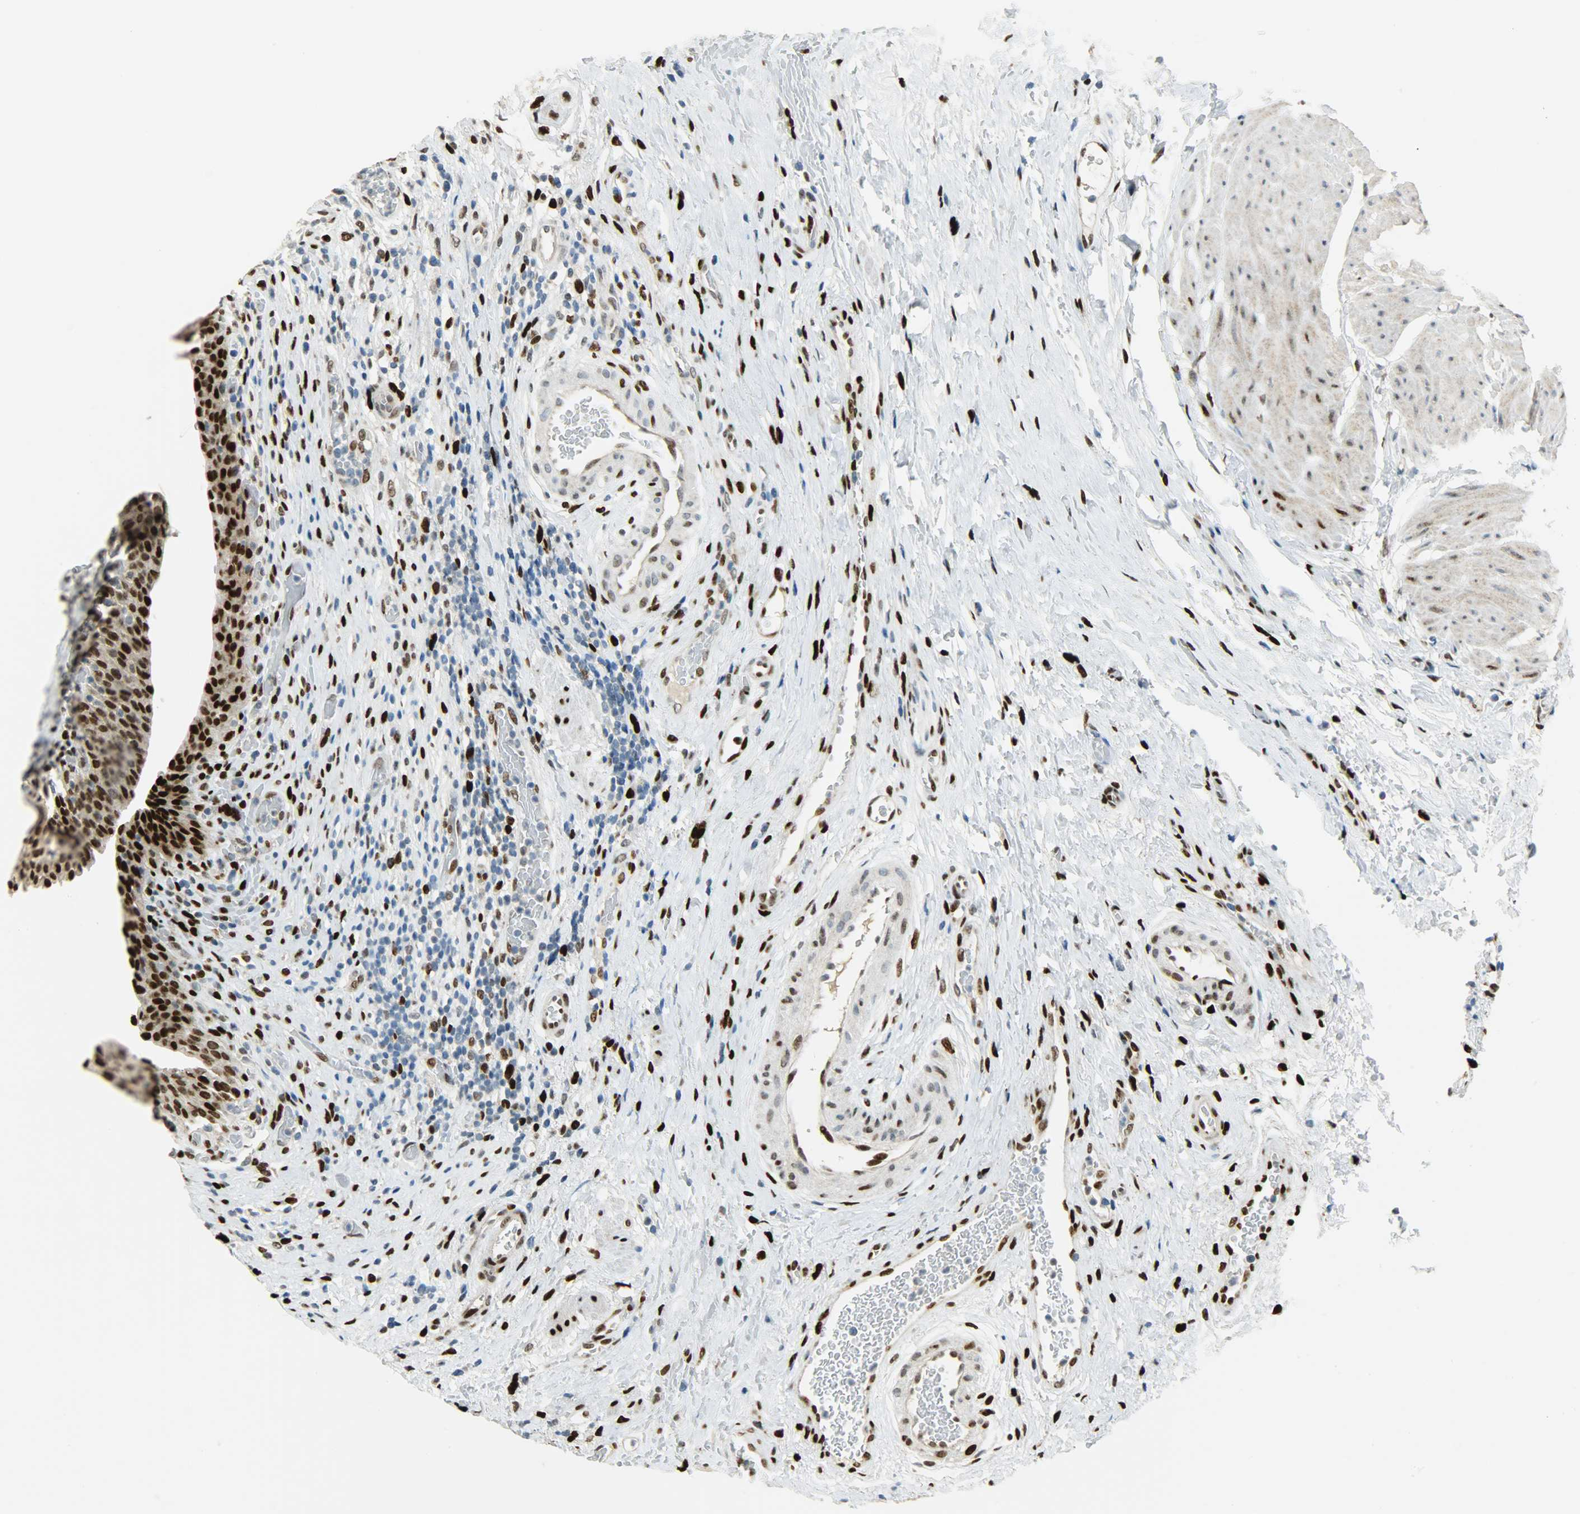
{"staining": {"intensity": "strong", "quantity": ">75%", "location": "nuclear"}, "tissue": "urinary bladder", "cell_type": "Urothelial cells", "image_type": "normal", "snomed": [{"axis": "morphology", "description": "Normal tissue, NOS"}, {"axis": "morphology", "description": "Urothelial carcinoma, High grade"}, {"axis": "topography", "description": "Urinary bladder"}], "caption": "Protein expression analysis of benign urinary bladder reveals strong nuclear positivity in about >75% of urothelial cells. The staining was performed using DAB (3,3'-diaminobenzidine), with brown indicating positive protein expression. Nuclei are stained blue with hematoxylin.", "gene": "JUNB", "patient": {"sex": "male", "age": 51}}